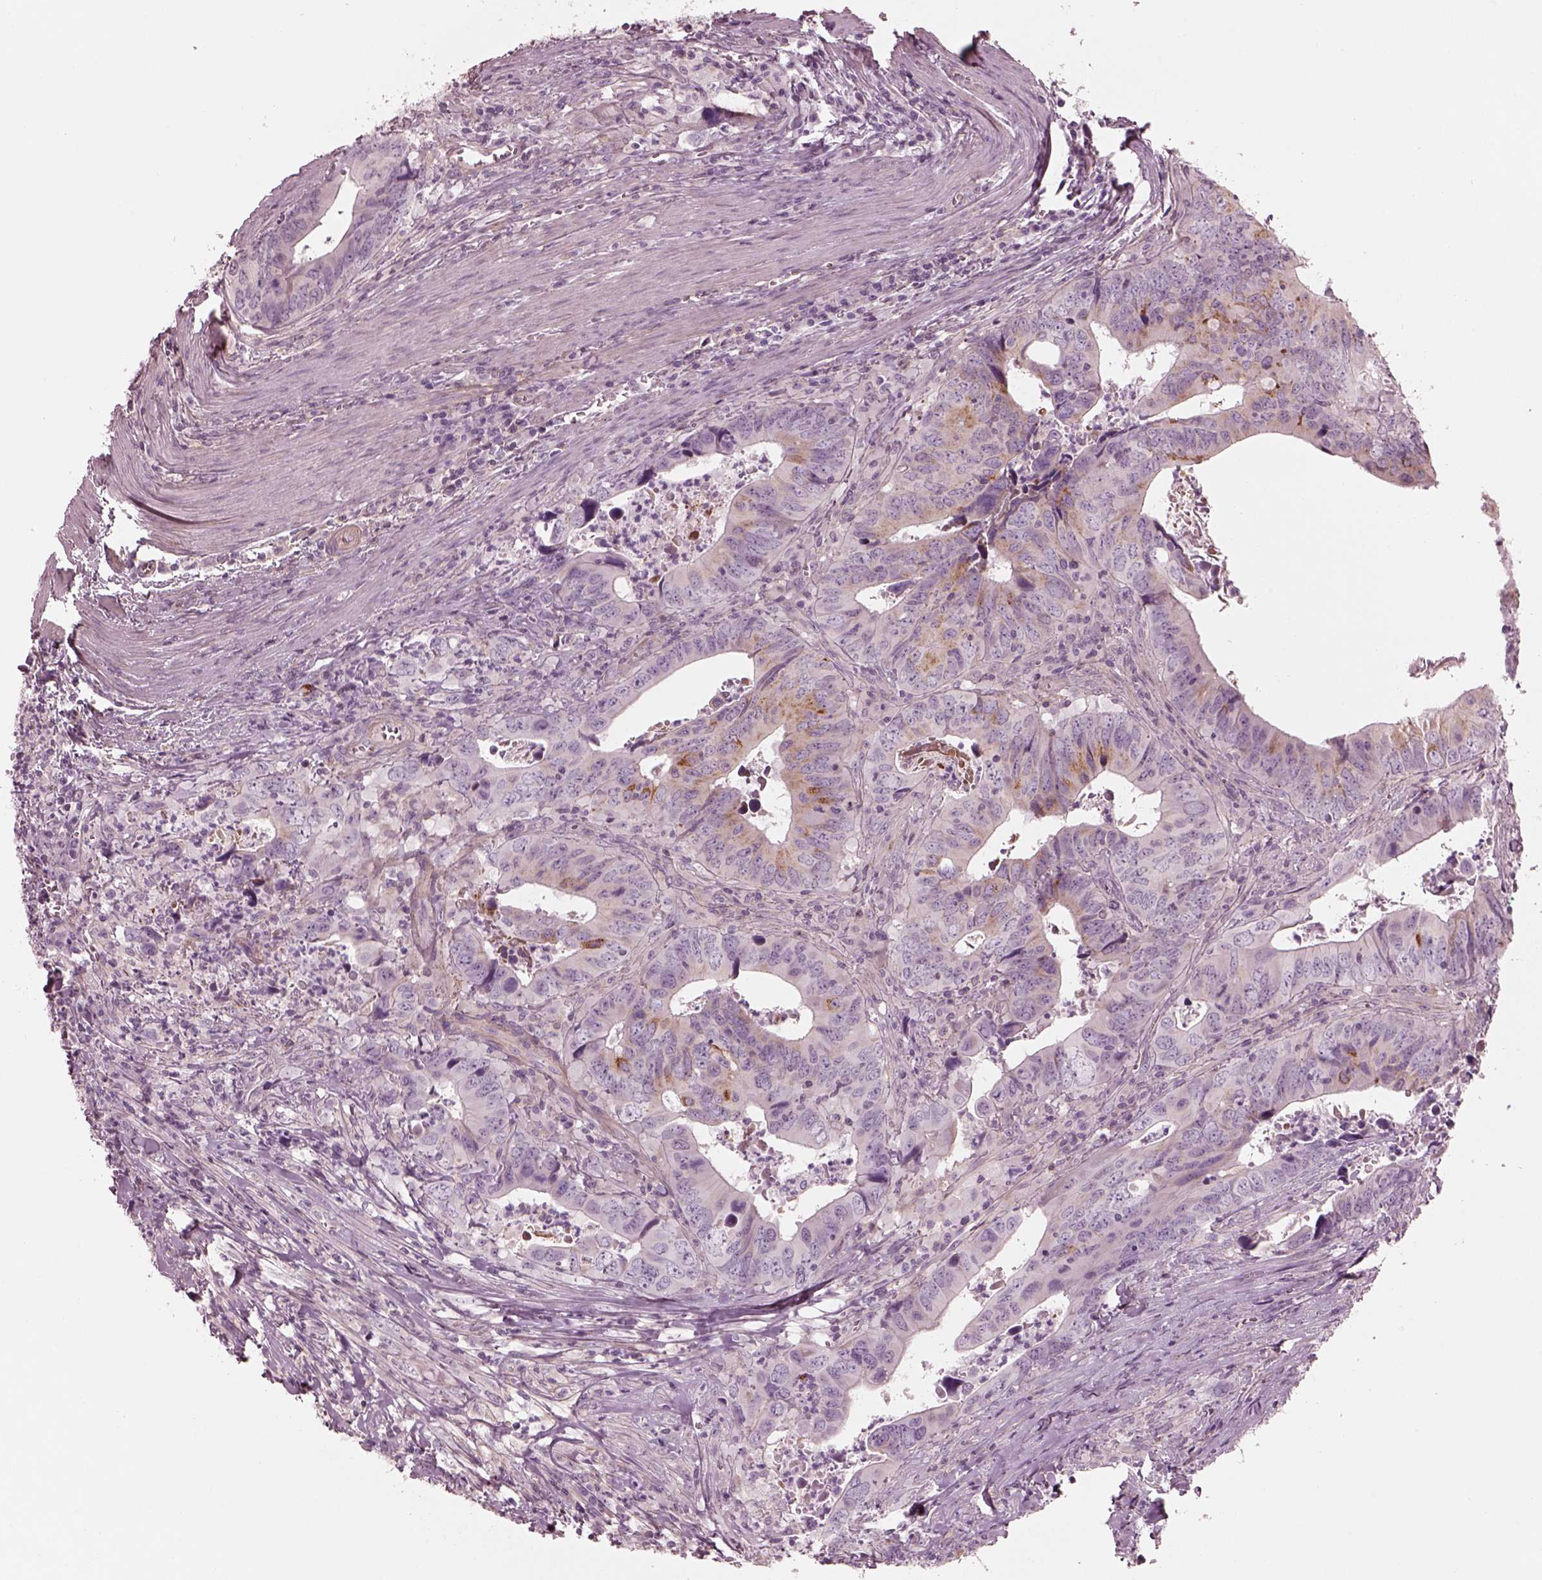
{"staining": {"intensity": "strong", "quantity": "<25%", "location": "cytoplasmic/membranous"}, "tissue": "colorectal cancer", "cell_type": "Tumor cells", "image_type": "cancer", "snomed": [{"axis": "morphology", "description": "Adenocarcinoma, NOS"}, {"axis": "topography", "description": "Colon"}], "caption": "Tumor cells exhibit medium levels of strong cytoplasmic/membranous expression in about <25% of cells in human adenocarcinoma (colorectal). Using DAB (brown) and hematoxylin (blue) stains, captured at high magnification using brightfield microscopy.", "gene": "ELAPOR1", "patient": {"sex": "female", "age": 82}}